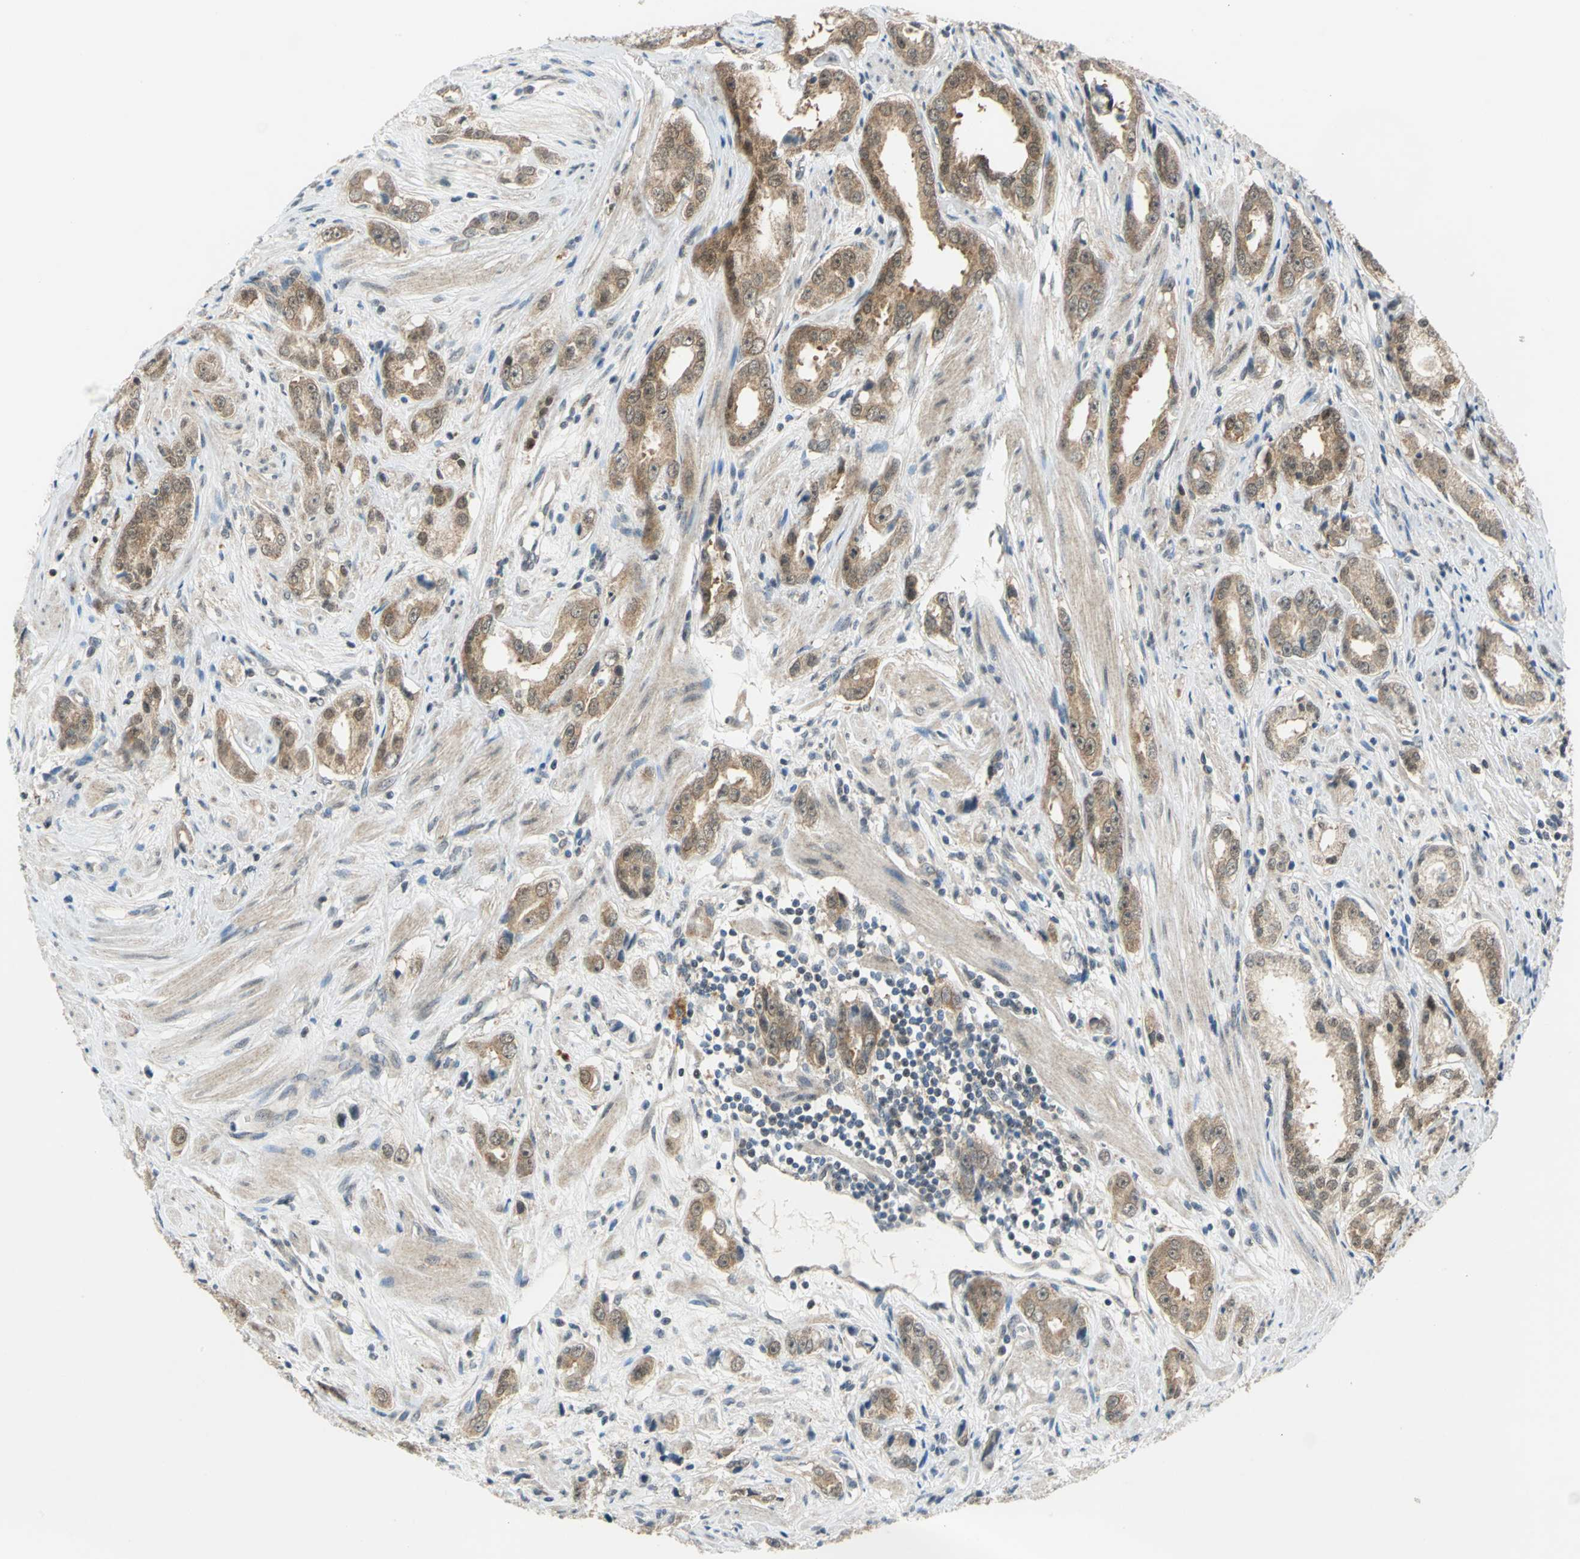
{"staining": {"intensity": "moderate", "quantity": ">75%", "location": "cytoplasmic/membranous"}, "tissue": "prostate cancer", "cell_type": "Tumor cells", "image_type": "cancer", "snomed": [{"axis": "morphology", "description": "Adenocarcinoma, Medium grade"}, {"axis": "topography", "description": "Prostate"}], "caption": "Moderate cytoplasmic/membranous protein expression is appreciated in about >75% of tumor cells in prostate adenocarcinoma (medium-grade).", "gene": "PIN1", "patient": {"sex": "male", "age": 53}}